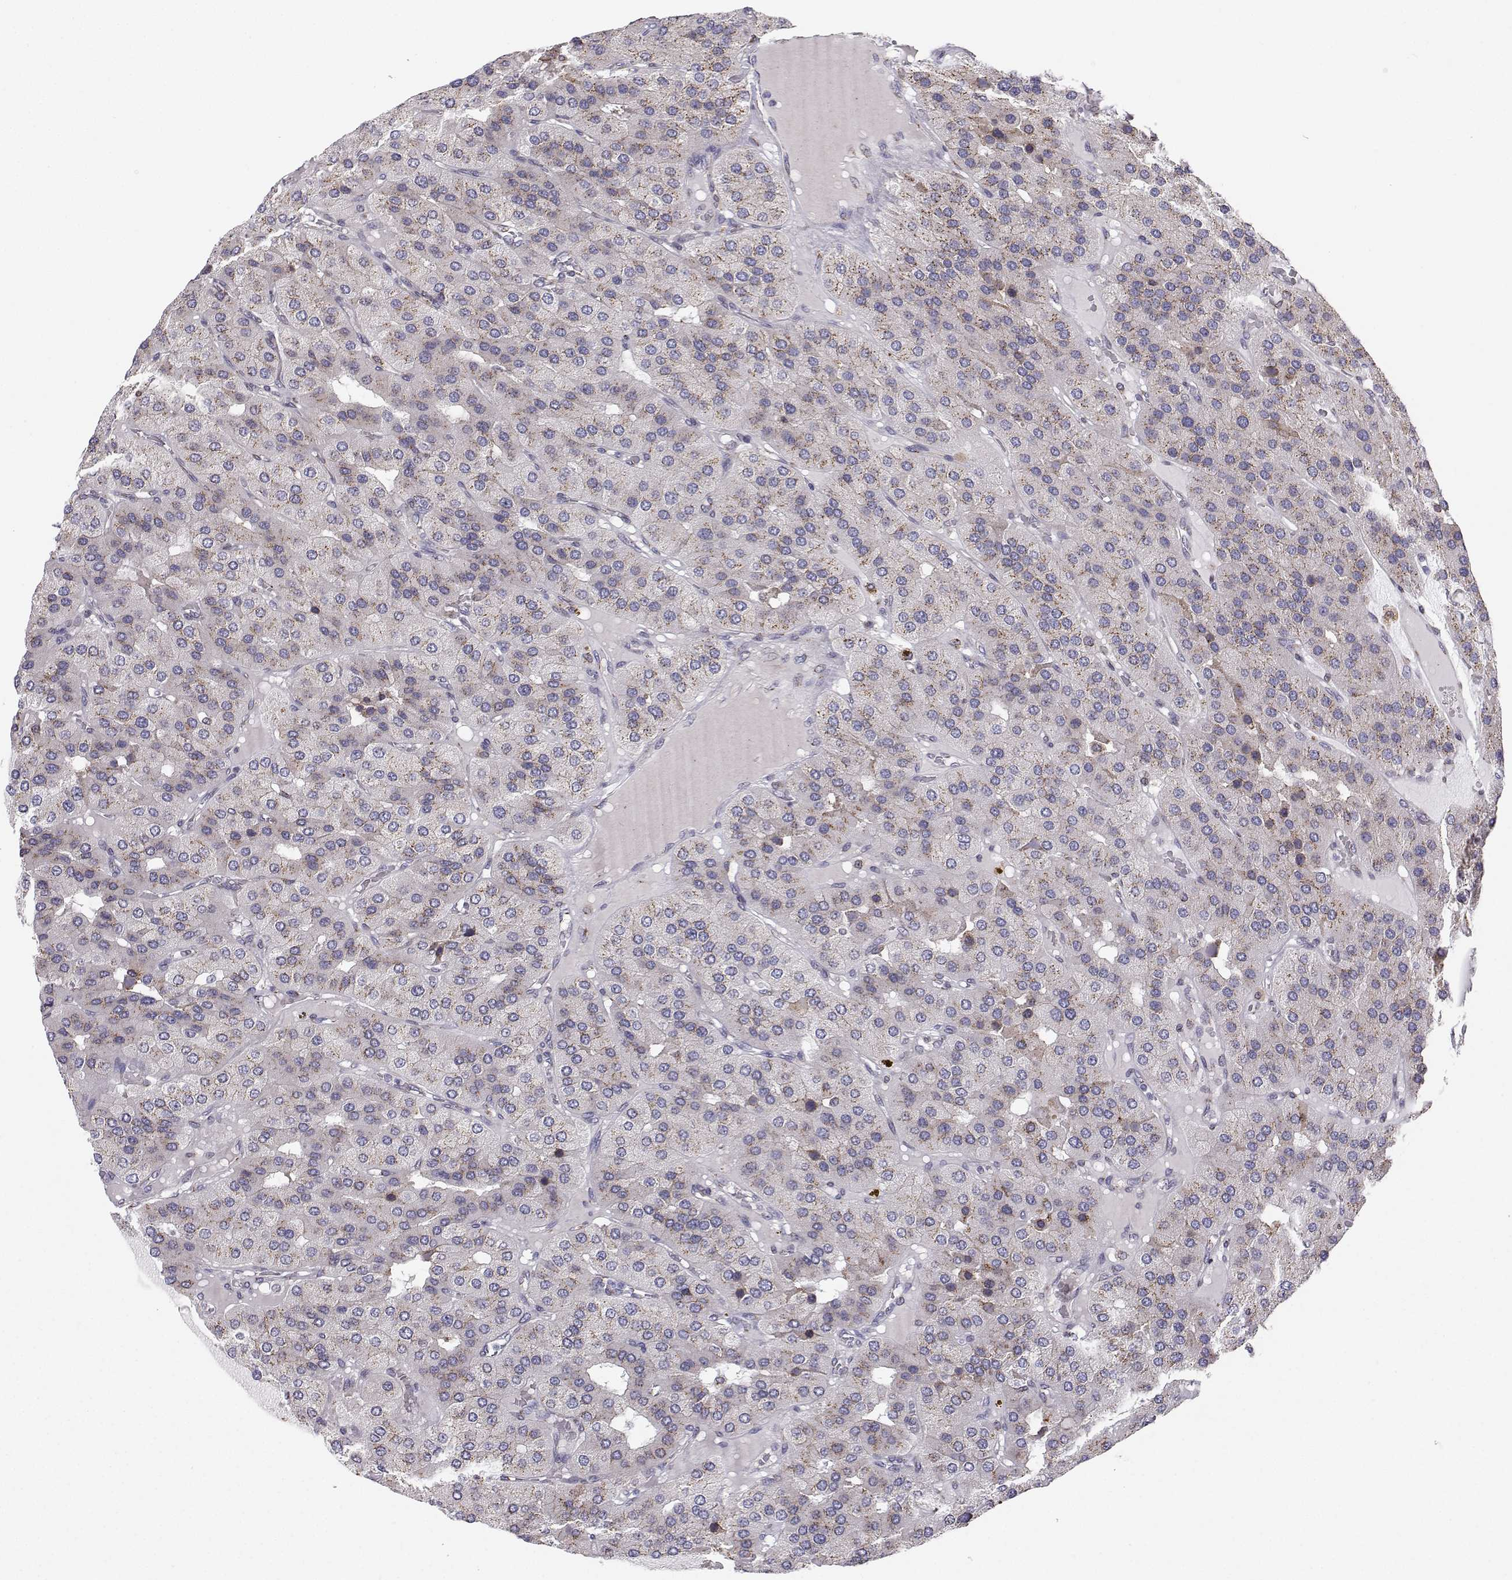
{"staining": {"intensity": "weak", "quantity": "25%-75%", "location": "cytoplasmic/membranous"}, "tissue": "parathyroid gland", "cell_type": "Glandular cells", "image_type": "normal", "snomed": [{"axis": "morphology", "description": "Normal tissue, NOS"}, {"axis": "morphology", "description": "Adenoma, NOS"}, {"axis": "topography", "description": "Parathyroid gland"}], "caption": "This micrograph demonstrates unremarkable parathyroid gland stained with immunohistochemistry to label a protein in brown. The cytoplasmic/membranous of glandular cells show weak positivity for the protein. Nuclei are counter-stained blue.", "gene": "STARD13", "patient": {"sex": "female", "age": 86}}